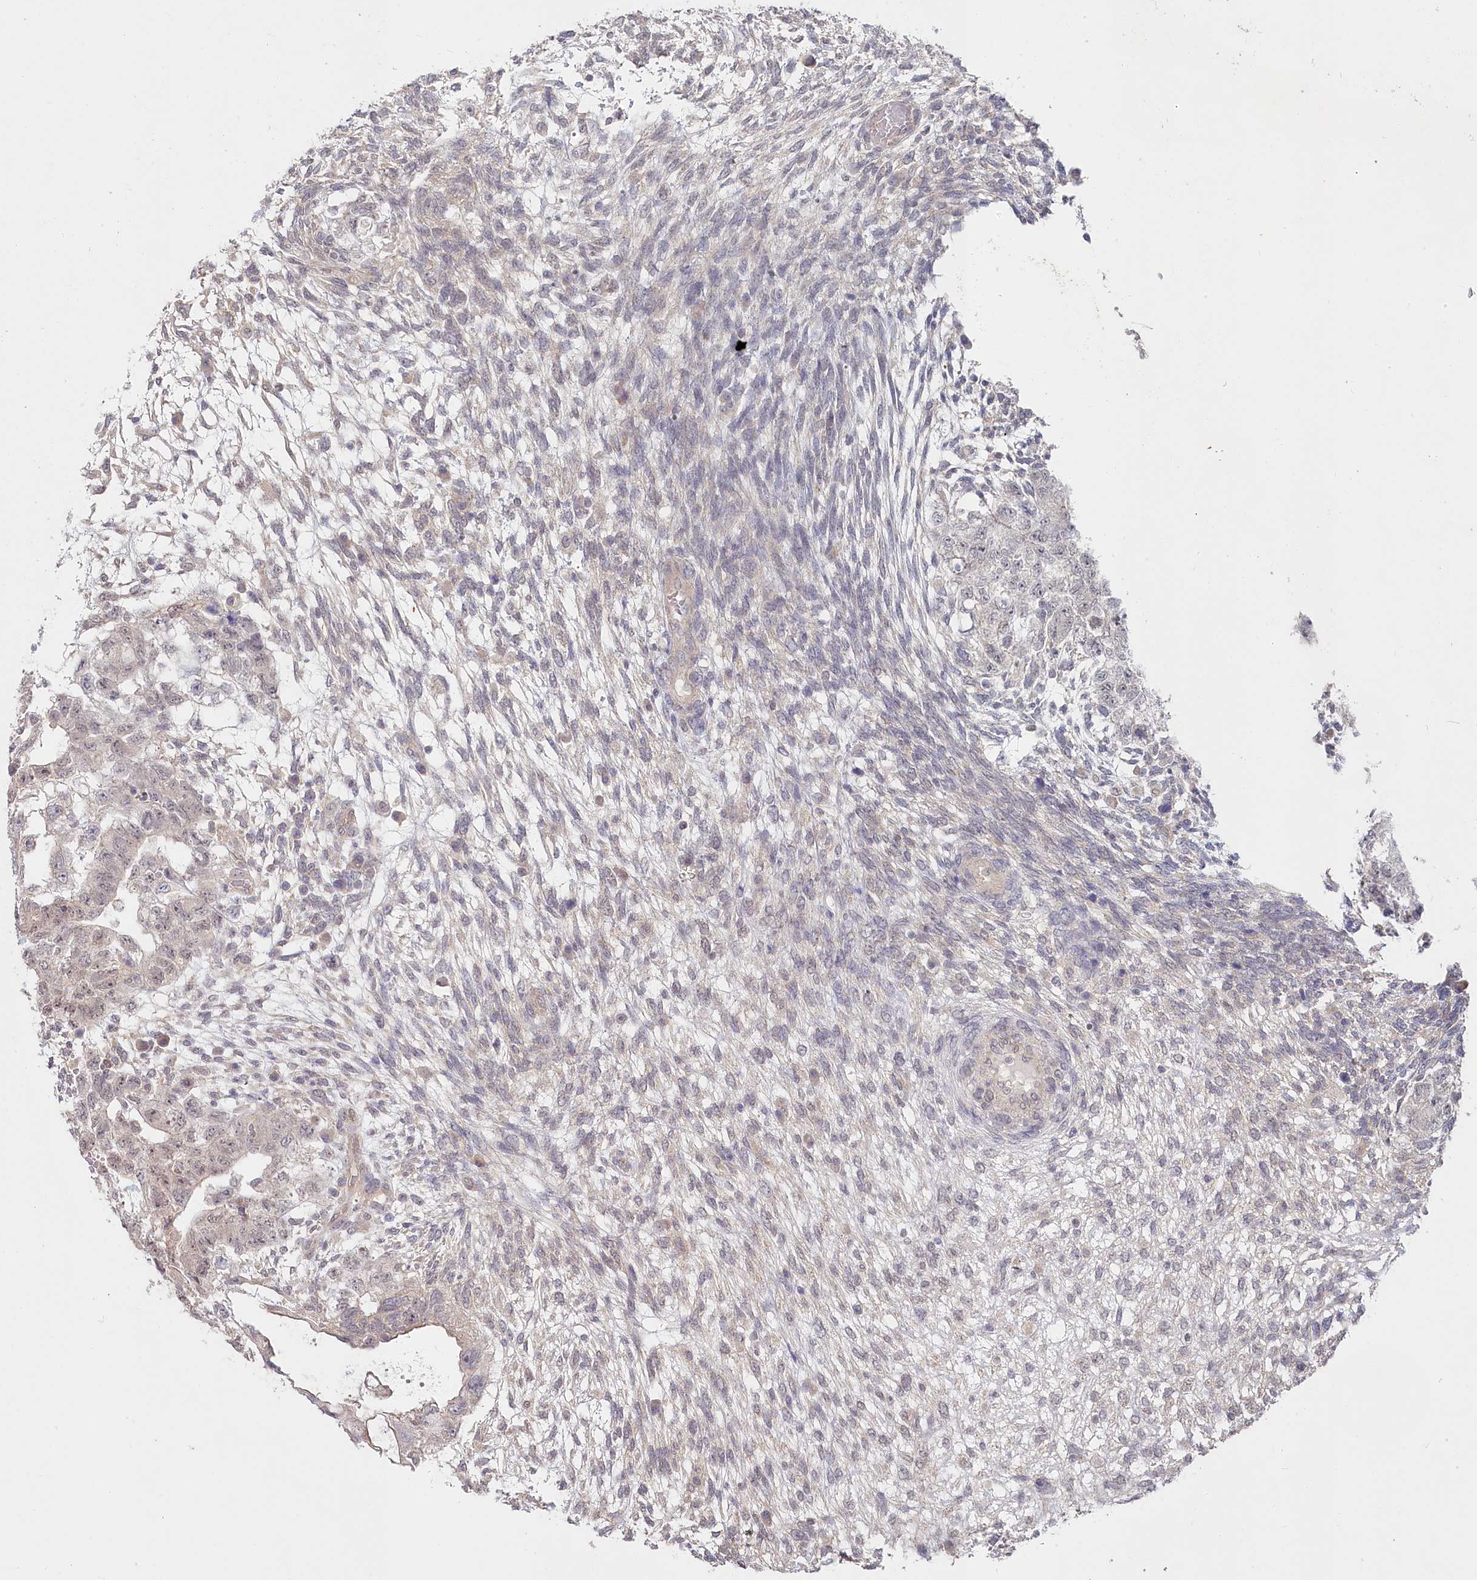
{"staining": {"intensity": "negative", "quantity": "none", "location": "none"}, "tissue": "testis cancer", "cell_type": "Tumor cells", "image_type": "cancer", "snomed": [{"axis": "morphology", "description": "Normal tissue, NOS"}, {"axis": "morphology", "description": "Carcinoma, Embryonal, NOS"}, {"axis": "topography", "description": "Testis"}], "caption": "A micrograph of human testis cancer is negative for staining in tumor cells. Brightfield microscopy of IHC stained with DAB (3,3'-diaminobenzidine) (brown) and hematoxylin (blue), captured at high magnification.", "gene": "AAMDC", "patient": {"sex": "male", "age": 36}}